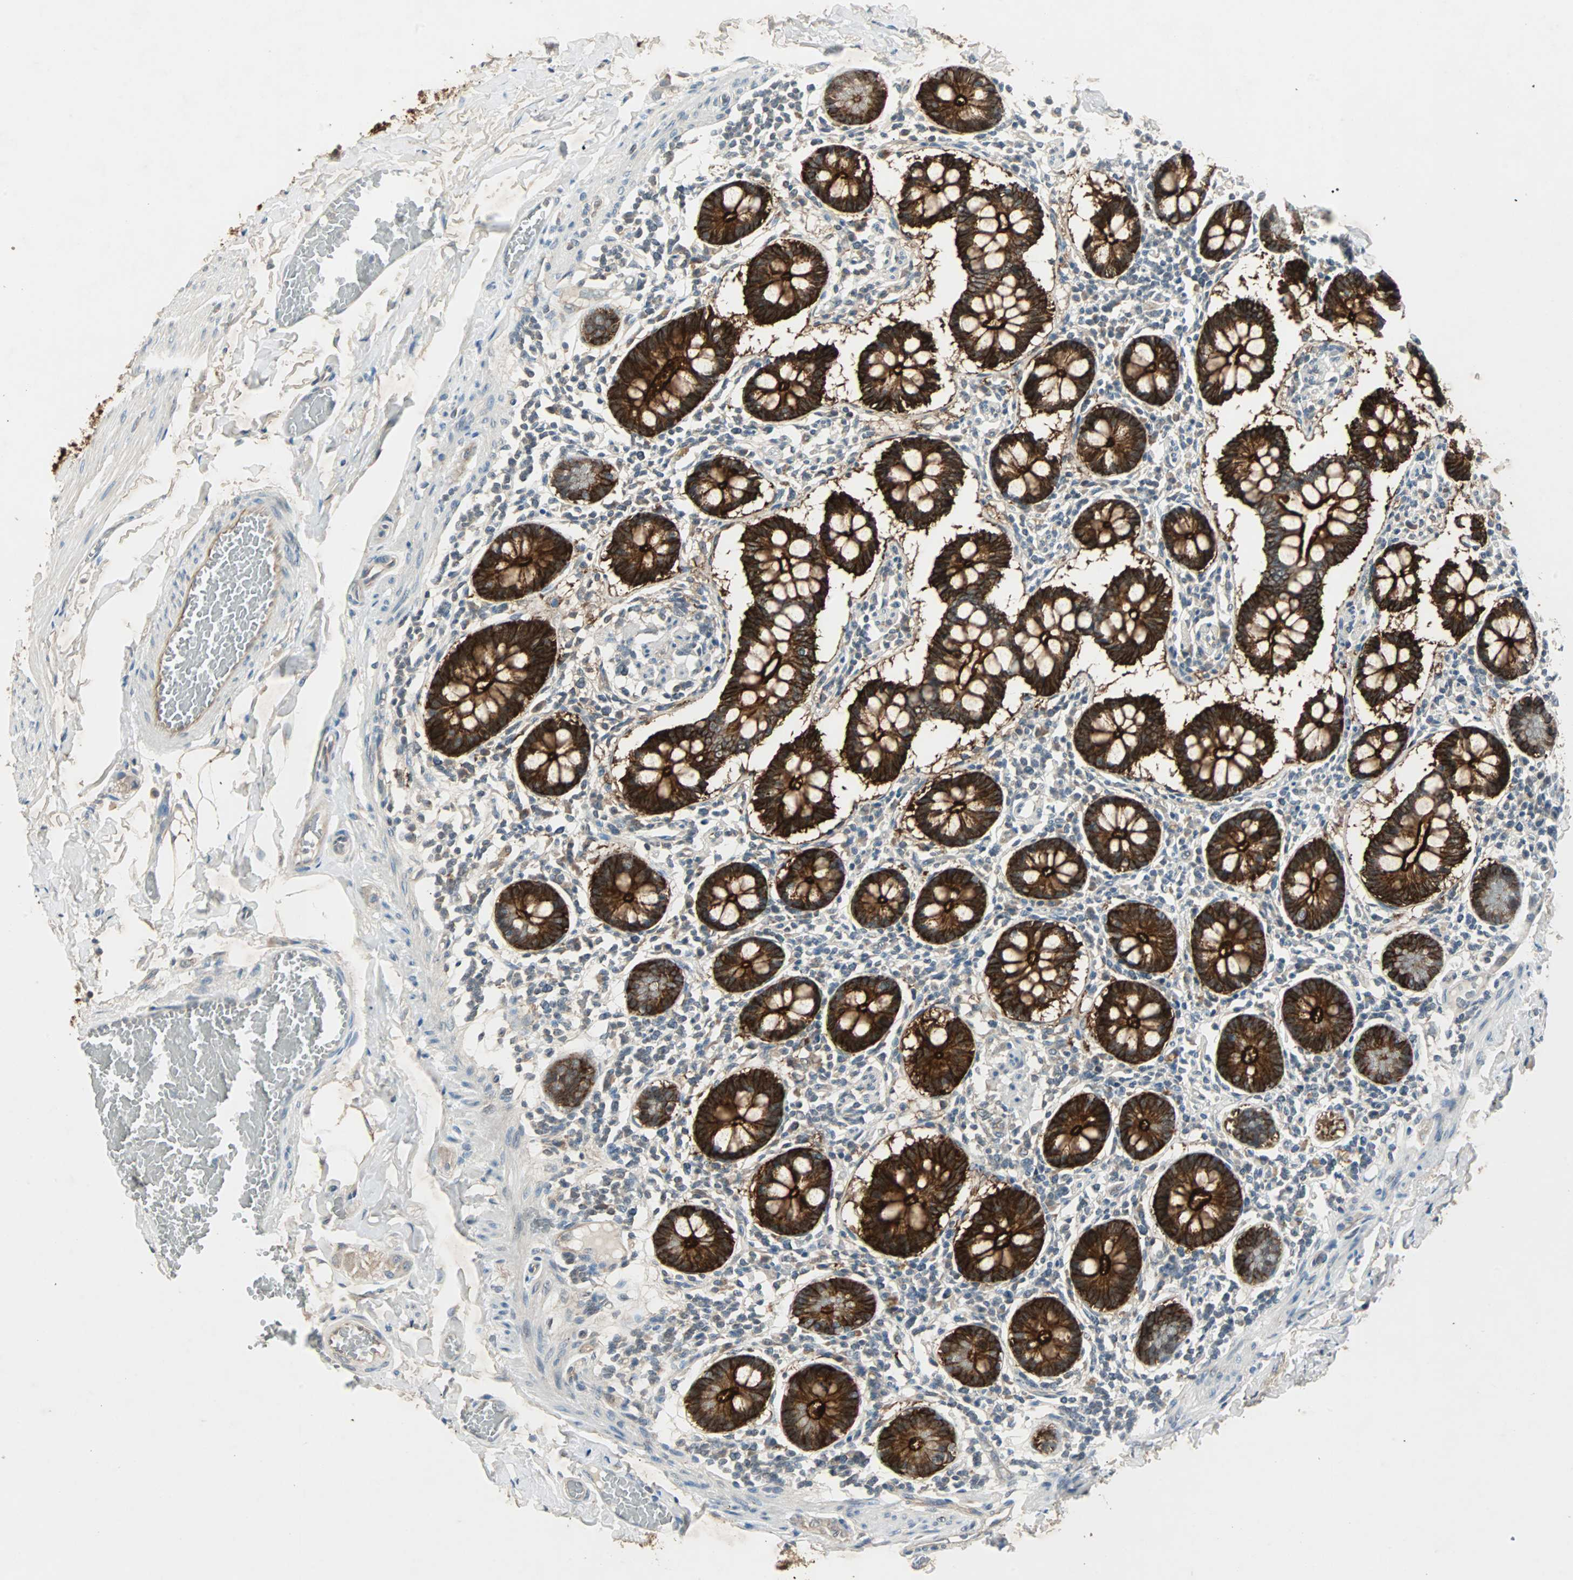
{"staining": {"intensity": "strong", "quantity": ">75%", "location": "cytoplasmic/membranous"}, "tissue": "small intestine", "cell_type": "Glandular cells", "image_type": "normal", "snomed": [{"axis": "morphology", "description": "Normal tissue, NOS"}, {"axis": "topography", "description": "Small intestine"}], "caption": "Normal small intestine exhibits strong cytoplasmic/membranous positivity in about >75% of glandular cells.", "gene": "CMC2", "patient": {"sex": "male", "age": 41}}